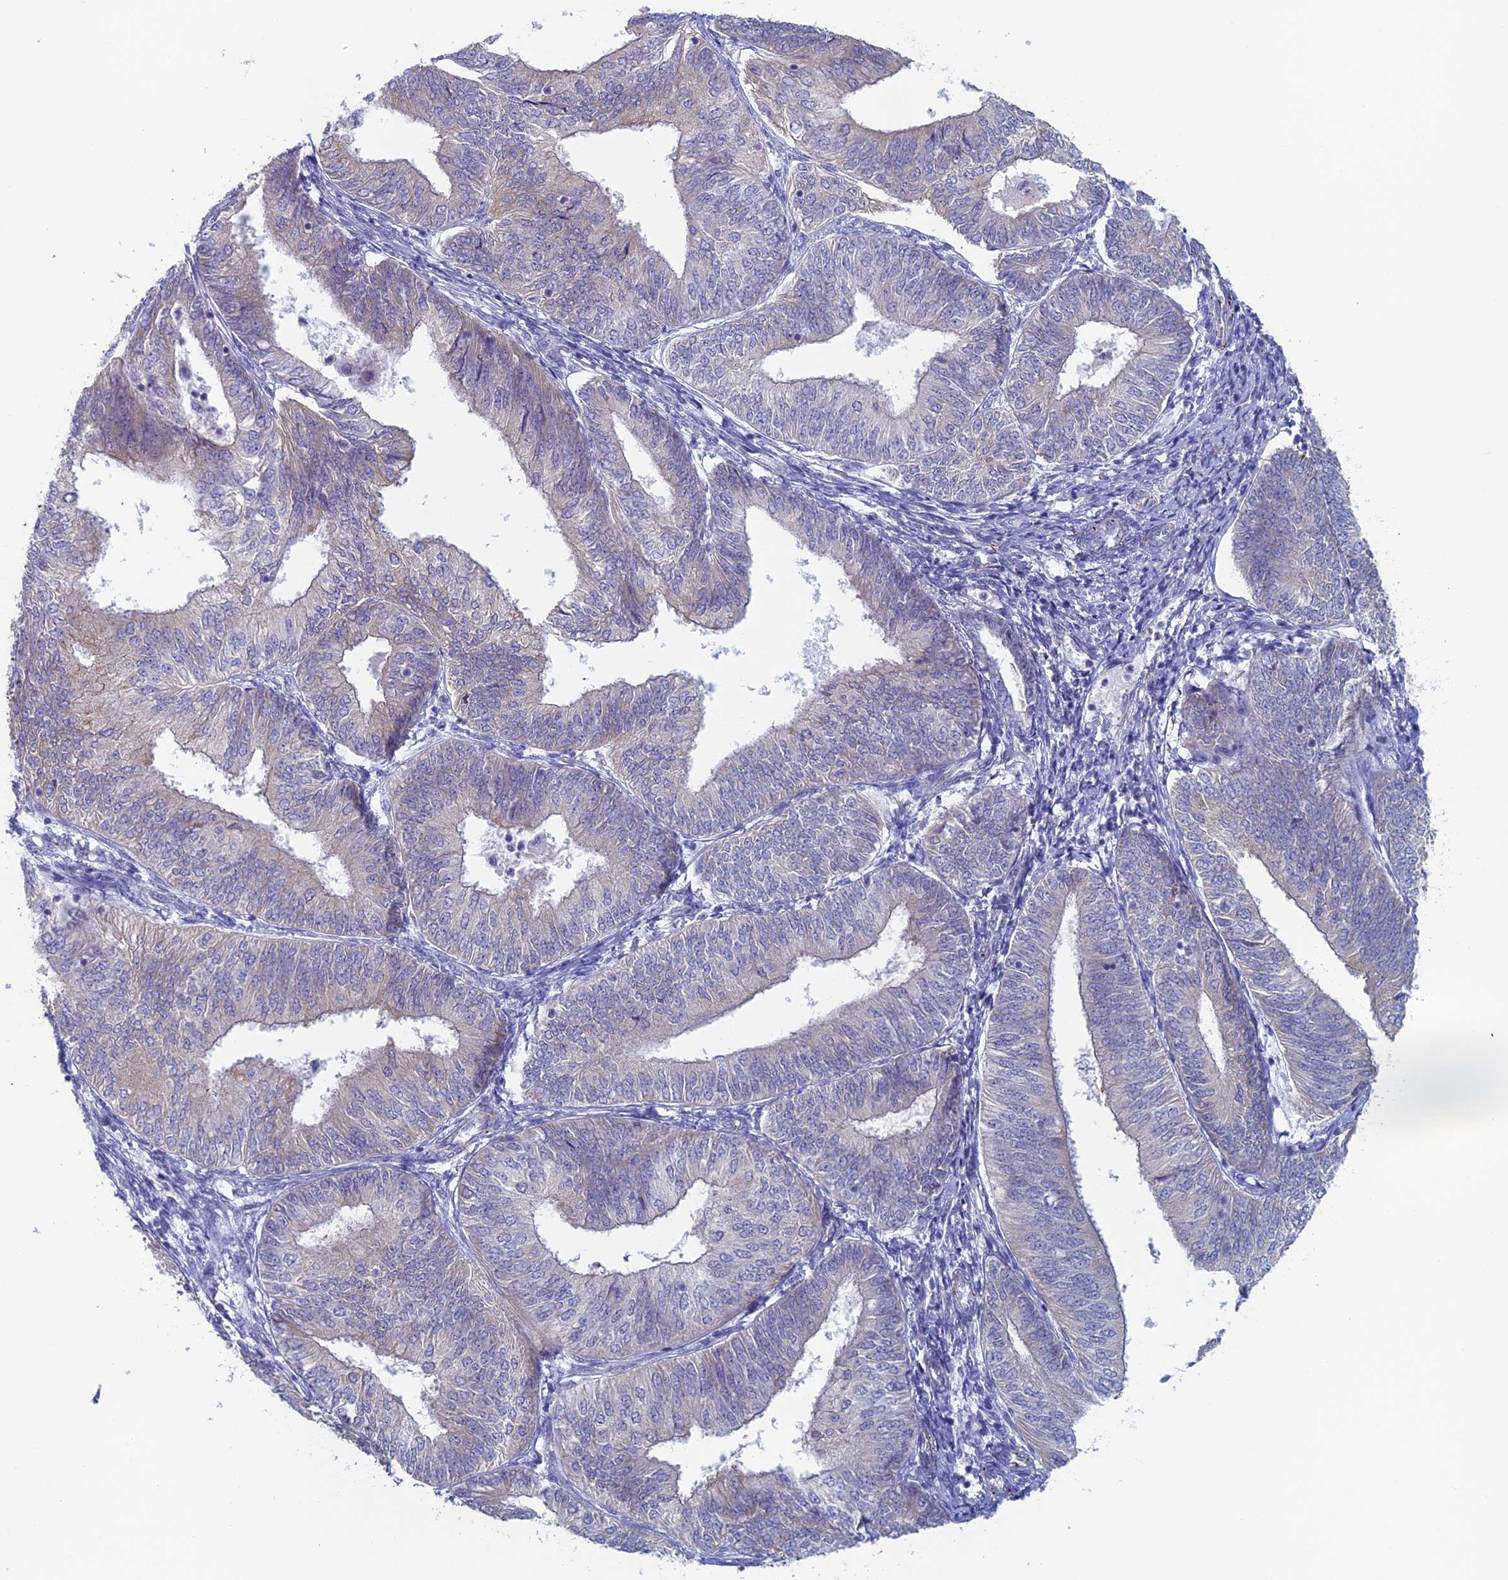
{"staining": {"intensity": "negative", "quantity": "none", "location": "none"}, "tissue": "endometrial cancer", "cell_type": "Tumor cells", "image_type": "cancer", "snomed": [{"axis": "morphology", "description": "Adenocarcinoma, NOS"}, {"axis": "topography", "description": "Endometrium"}], "caption": "Tumor cells show no significant protein expression in endometrial cancer.", "gene": "MAGEB6", "patient": {"sex": "female", "age": 58}}